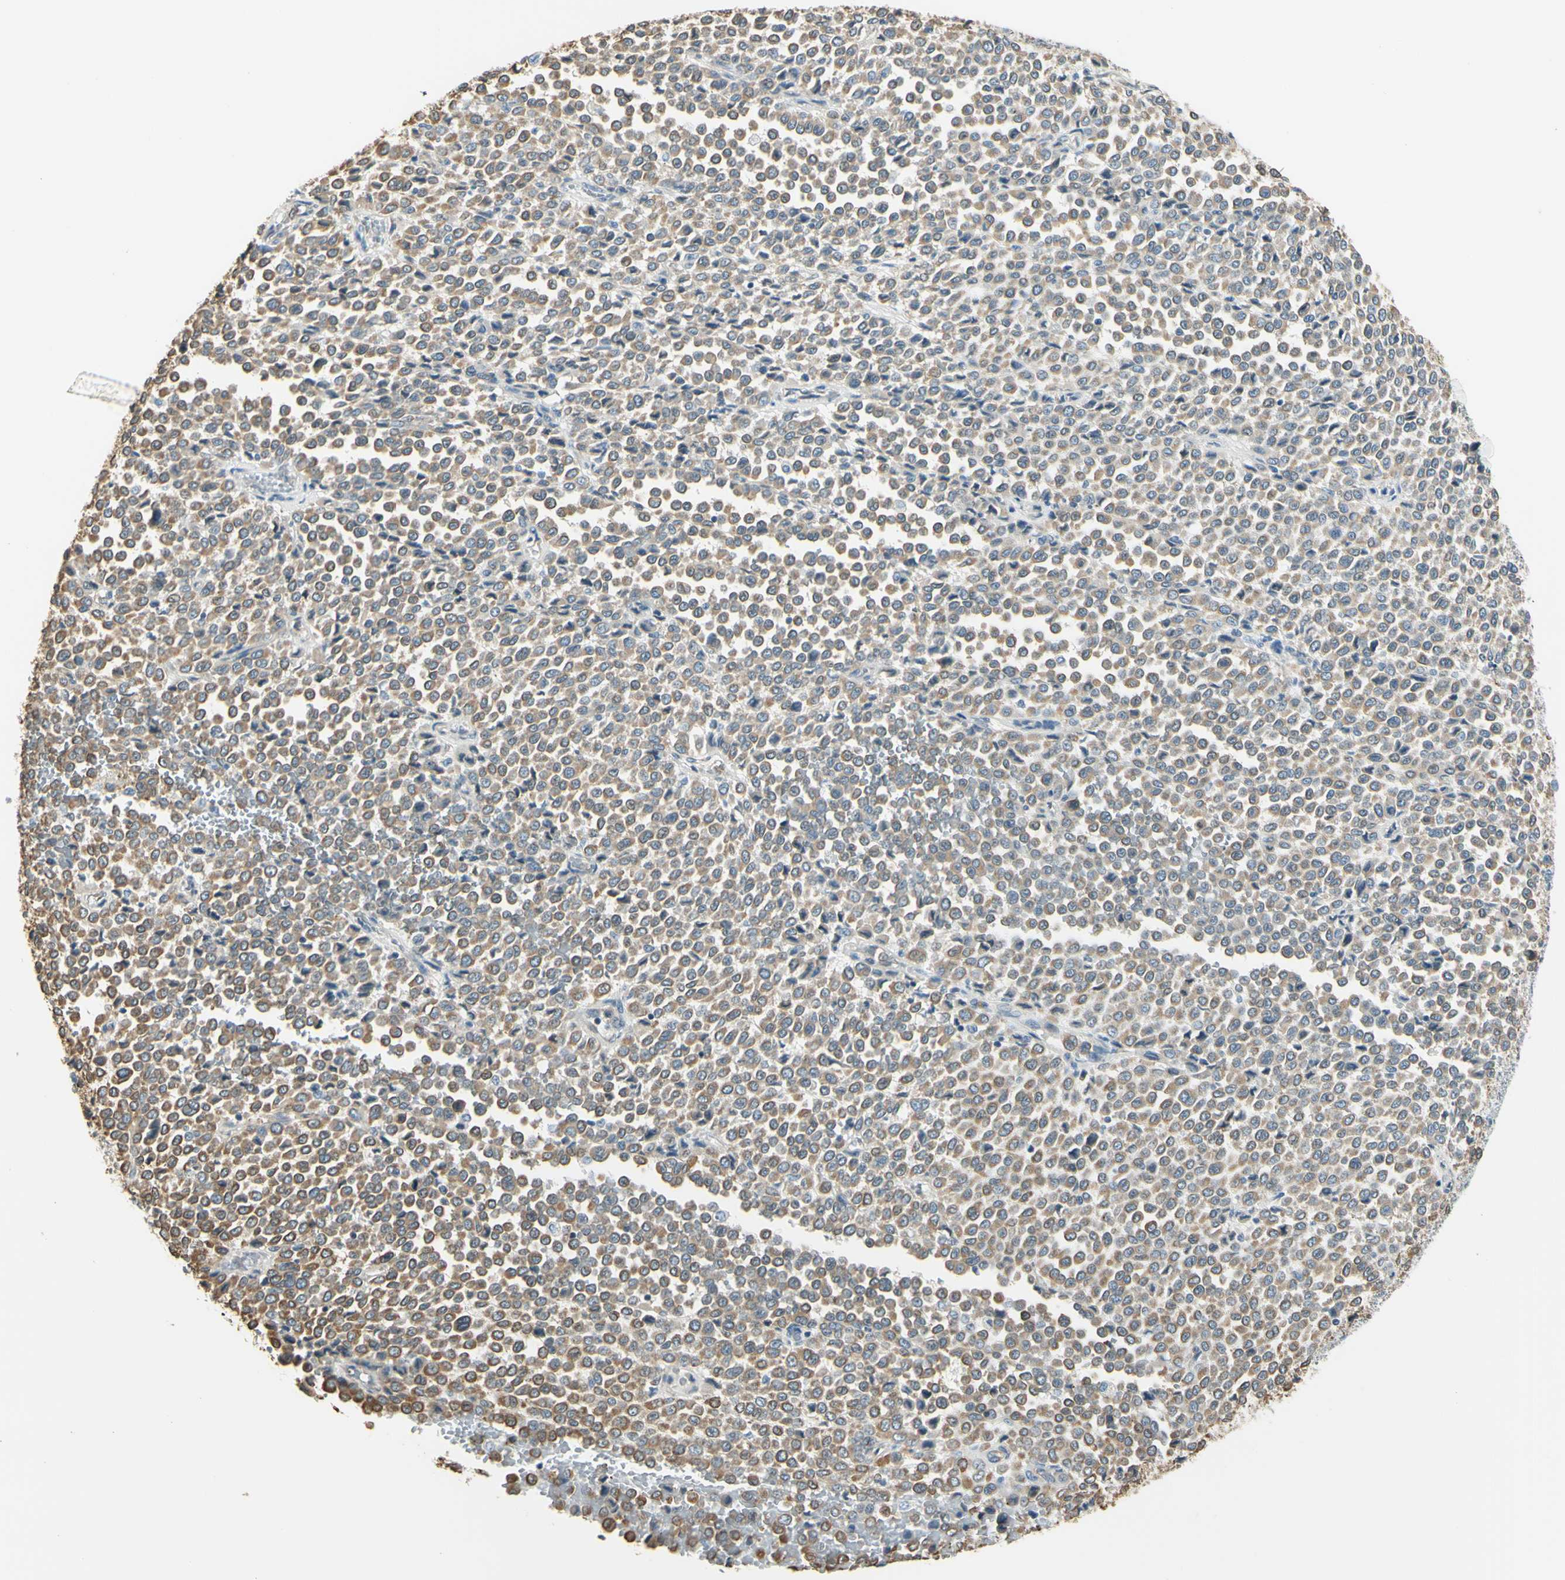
{"staining": {"intensity": "weak", "quantity": ">75%", "location": "cytoplasmic/membranous"}, "tissue": "melanoma", "cell_type": "Tumor cells", "image_type": "cancer", "snomed": [{"axis": "morphology", "description": "Malignant melanoma, Metastatic site"}, {"axis": "topography", "description": "Pancreas"}], "caption": "Malignant melanoma (metastatic site) stained for a protein shows weak cytoplasmic/membranous positivity in tumor cells. The staining is performed using DAB brown chromogen to label protein expression. The nuclei are counter-stained blue using hematoxylin.", "gene": "IGDCC4", "patient": {"sex": "female", "age": 30}}